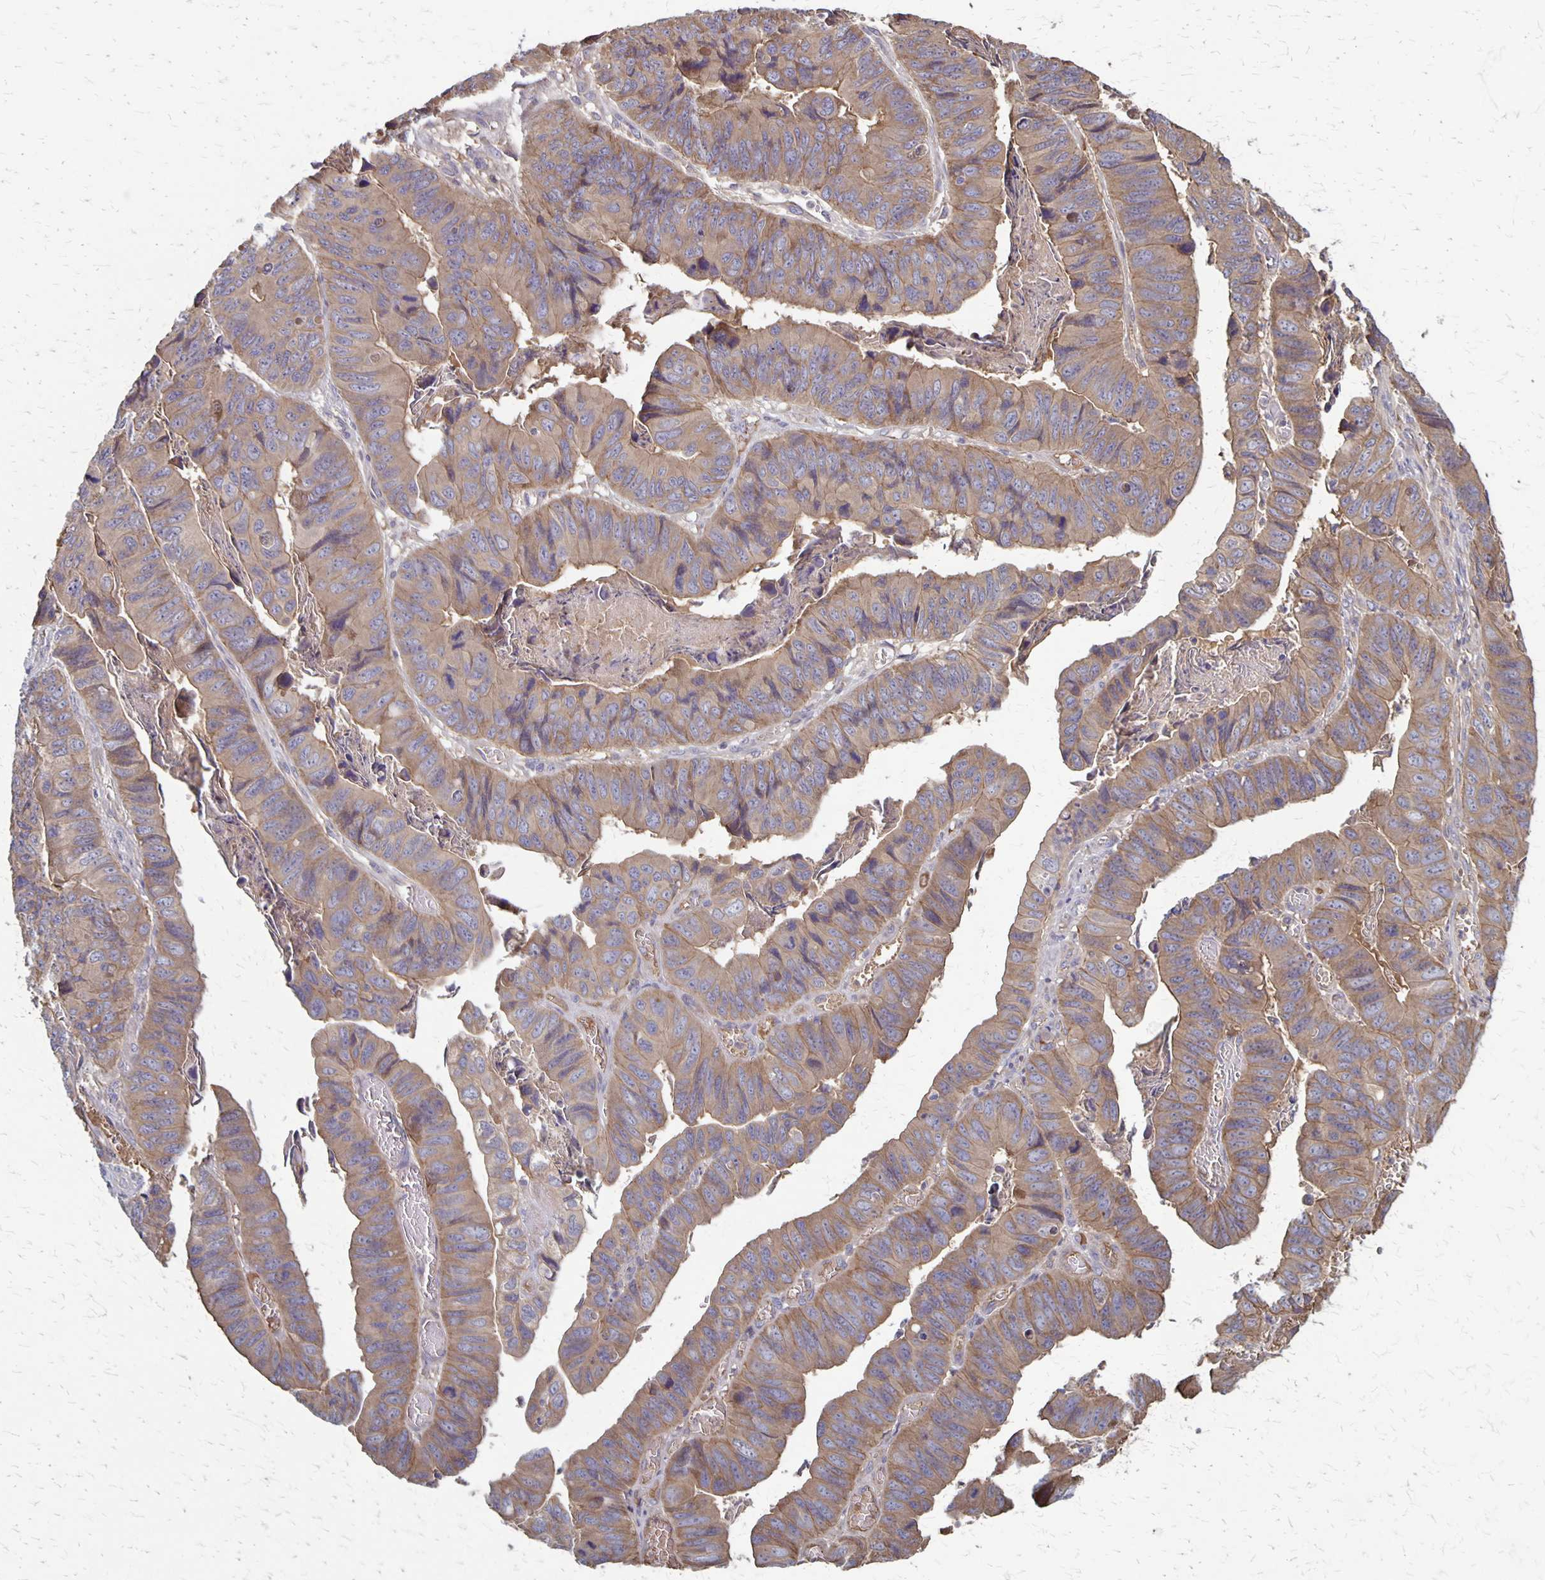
{"staining": {"intensity": "weak", "quantity": ">75%", "location": "cytoplasmic/membranous"}, "tissue": "stomach cancer", "cell_type": "Tumor cells", "image_type": "cancer", "snomed": [{"axis": "morphology", "description": "Adenocarcinoma, NOS"}, {"axis": "topography", "description": "Stomach, lower"}], "caption": "Weak cytoplasmic/membranous expression is identified in about >75% of tumor cells in stomach adenocarcinoma.", "gene": "PROM2", "patient": {"sex": "male", "age": 77}}